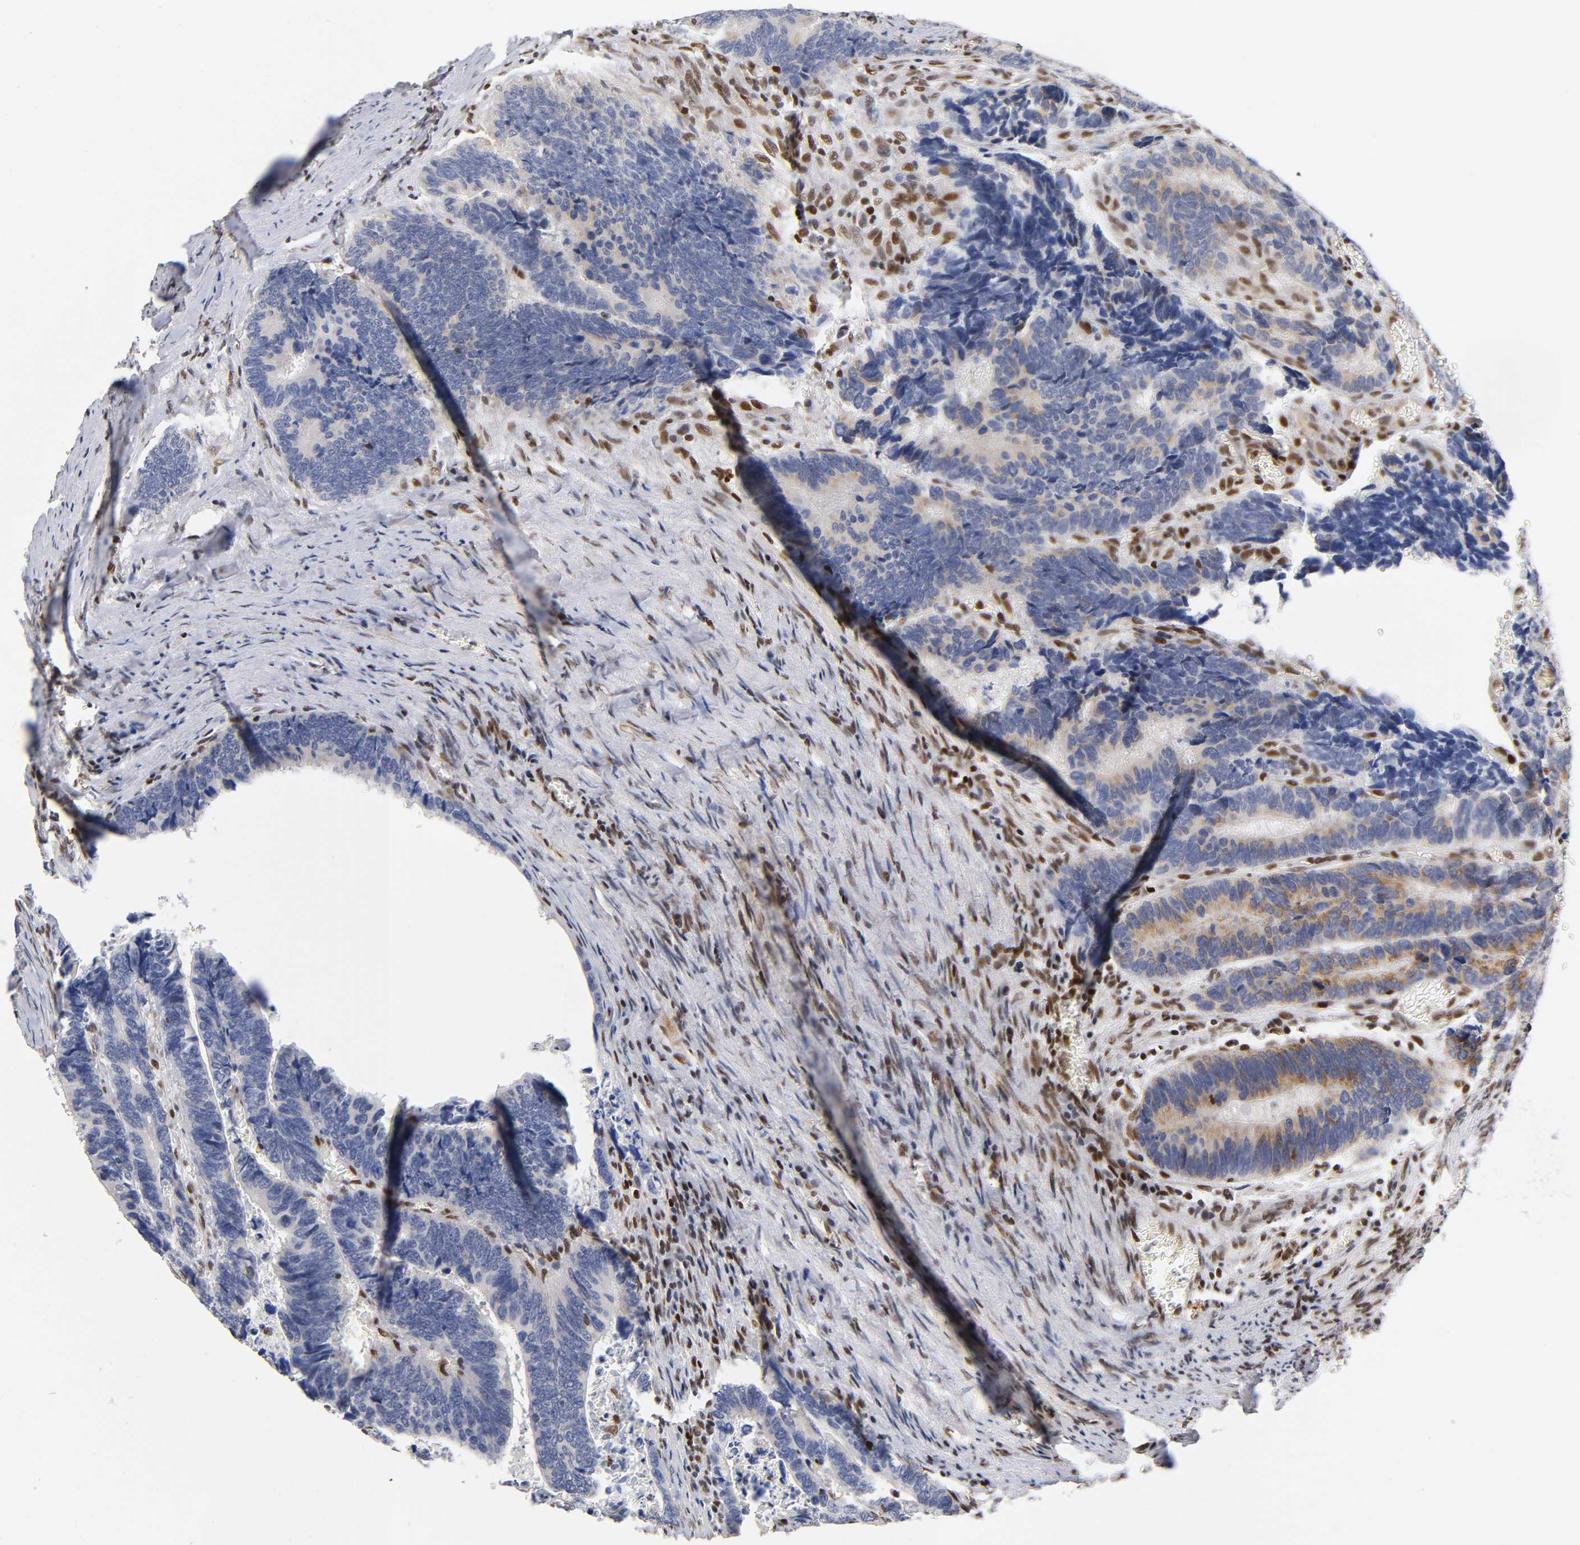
{"staining": {"intensity": "weak", "quantity": "<25%", "location": "cytoplasmic/membranous"}, "tissue": "colorectal cancer", "cell_type": "Tumor cells", "image_type": "cancer", "snomed": [{"axis": "morphology", "description": "Adenocarcinoma, NOS"}, {"axis": "topography", "description": "Colon"}], "caption": "Tumor cells are negative for brown protein staining in adenocarcinoma (colorectal).", "gene": "NR3C1", "patient": {"sex": "male", "age": 72}}